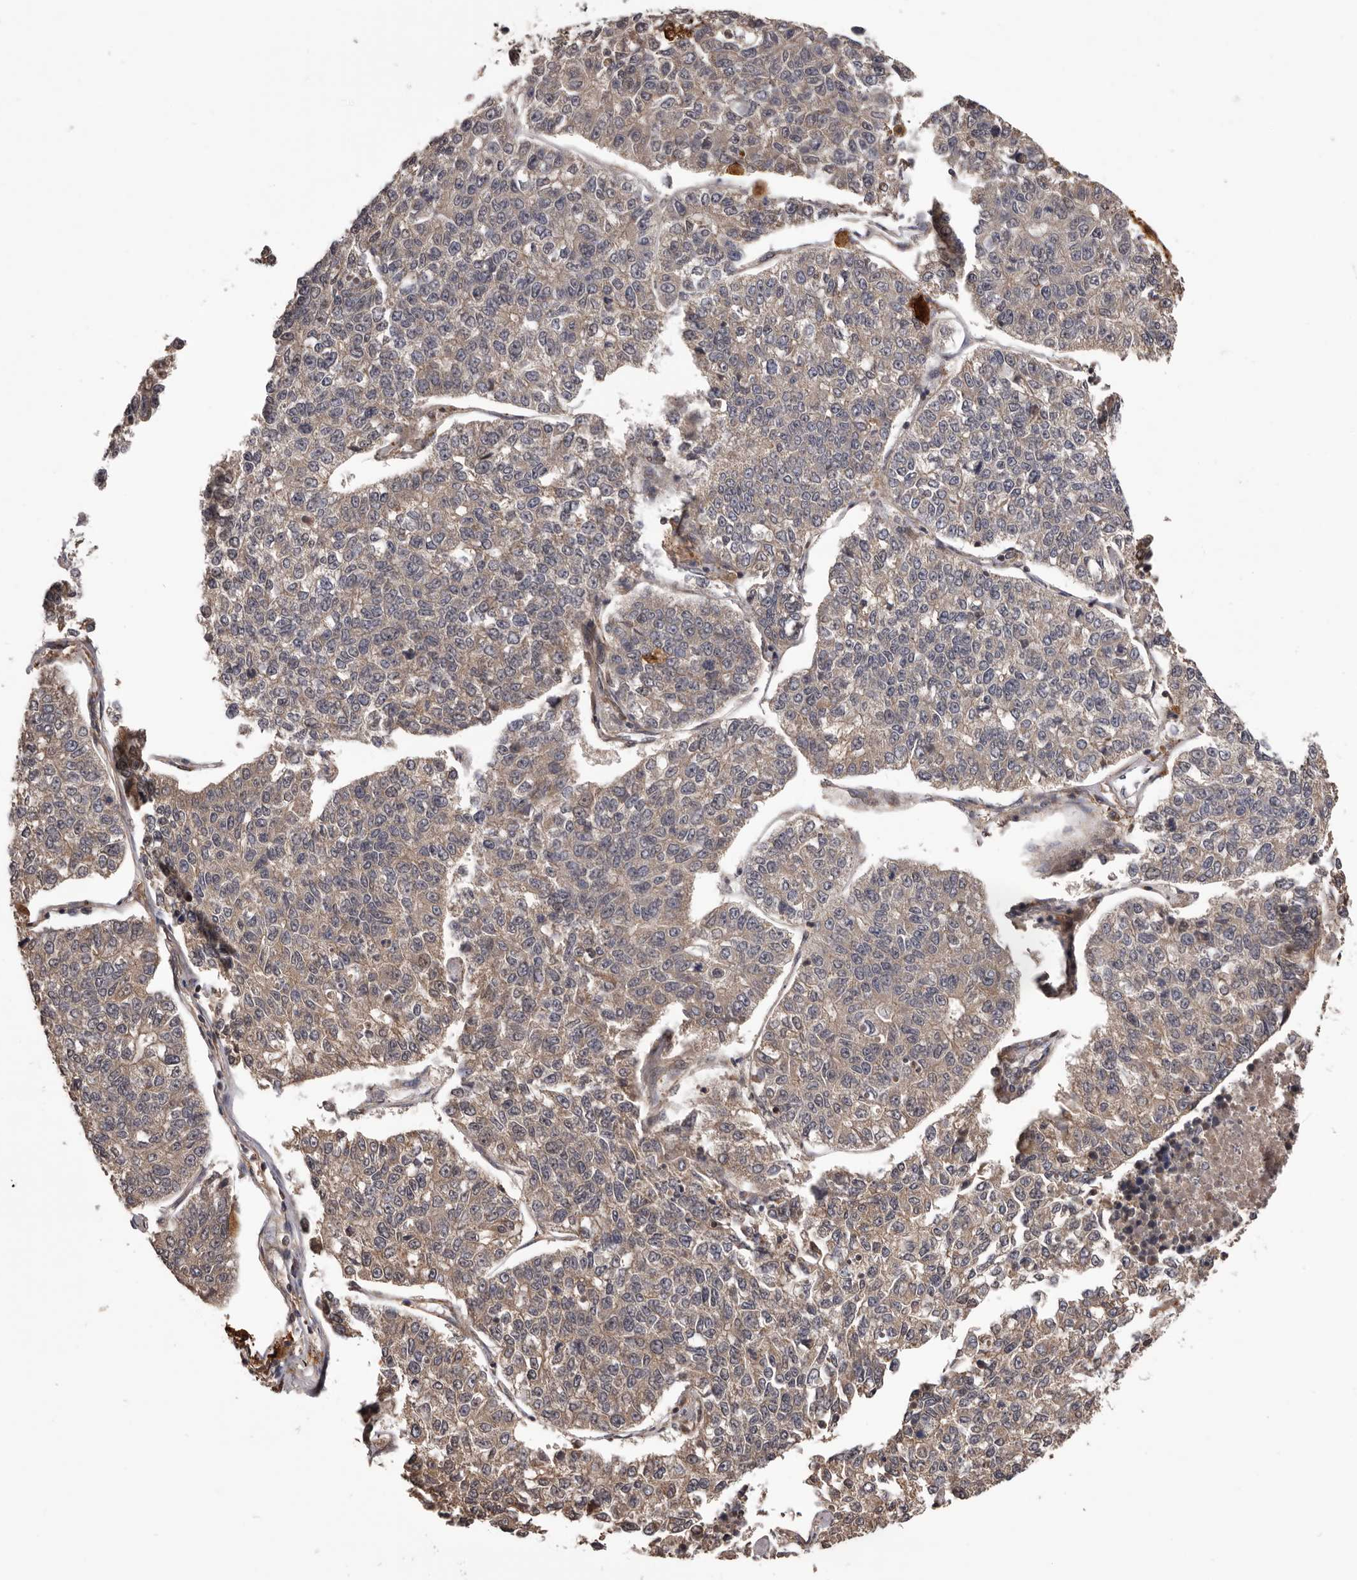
{"staining": {"intensity": "weak", "quantity": "25%-75%", "location": "cytoplasmic/membranous"}, "tissue": "lung cancer", "cell_type": "Tumor cells", "image_type": "cancer", "snomed": [{"axis": "morphology", "description": "Adenocarcinoma, NOS"}, {"axis": "topography", "description": "Lung"}], "caption": "Adenocarcinoma (lung) stained with immunohistochemistry (IHC) reveals weak cytoplasmic/membranous staining in about 25%-75% of tumor cells.", "gene": "ADAMTS2", "patient": {"sex": "male", "age": 49}}